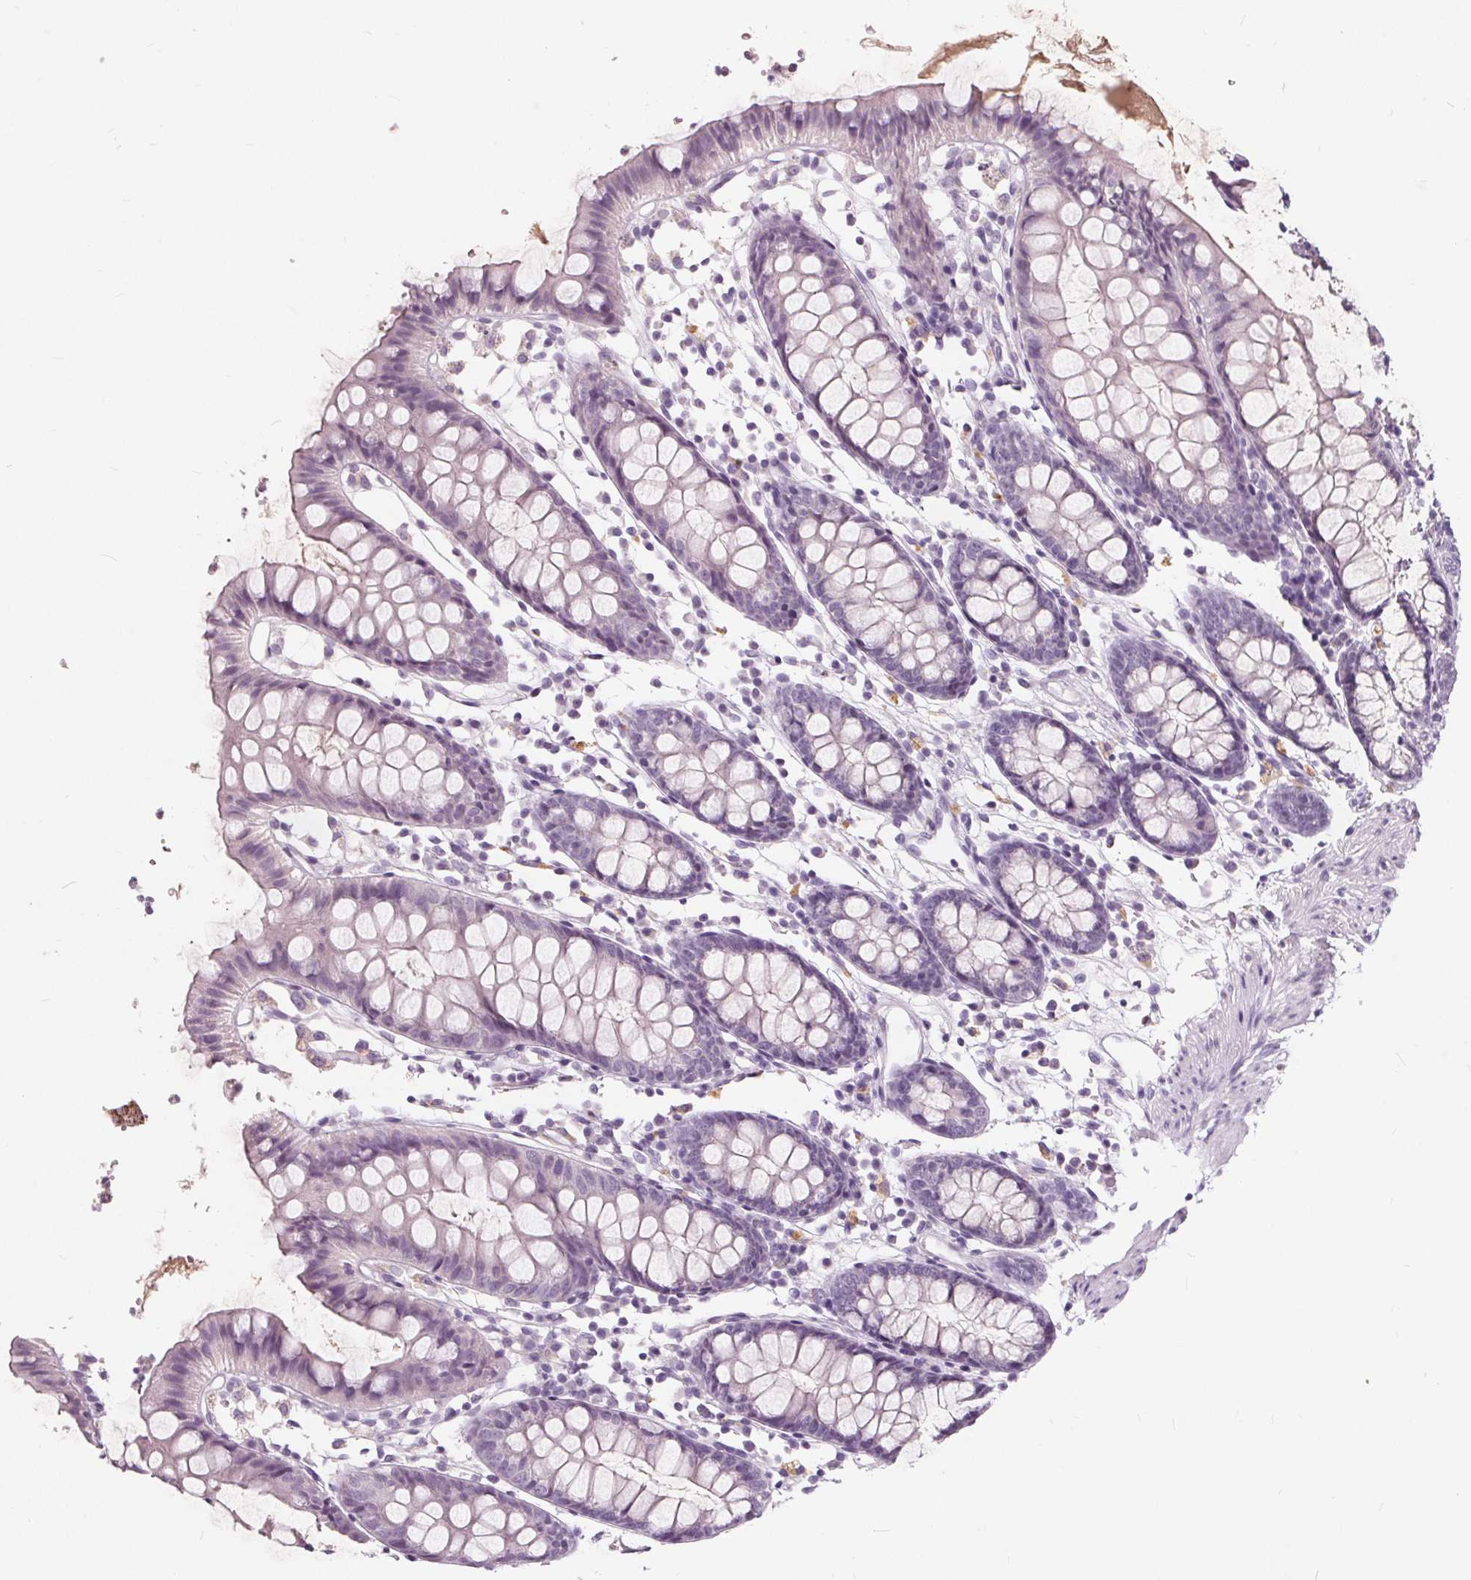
{"staining": {"intensity": "negative", "quantity": "none", "location": "none"}, "tissue": "colon", "cell_type": "Endothelial cells", "image_type": "normal", "snomed": [{"axis": "morphology", "description": "Normal tissue, NOS"}, {"axis": "topography", "description": "Colon"}], "caption": "Protein analysis of normal colon reveals no significant expression in endothelial cells.", "gene": "PLA2G2E", "patient": {"sex": "female", "age": 84}}